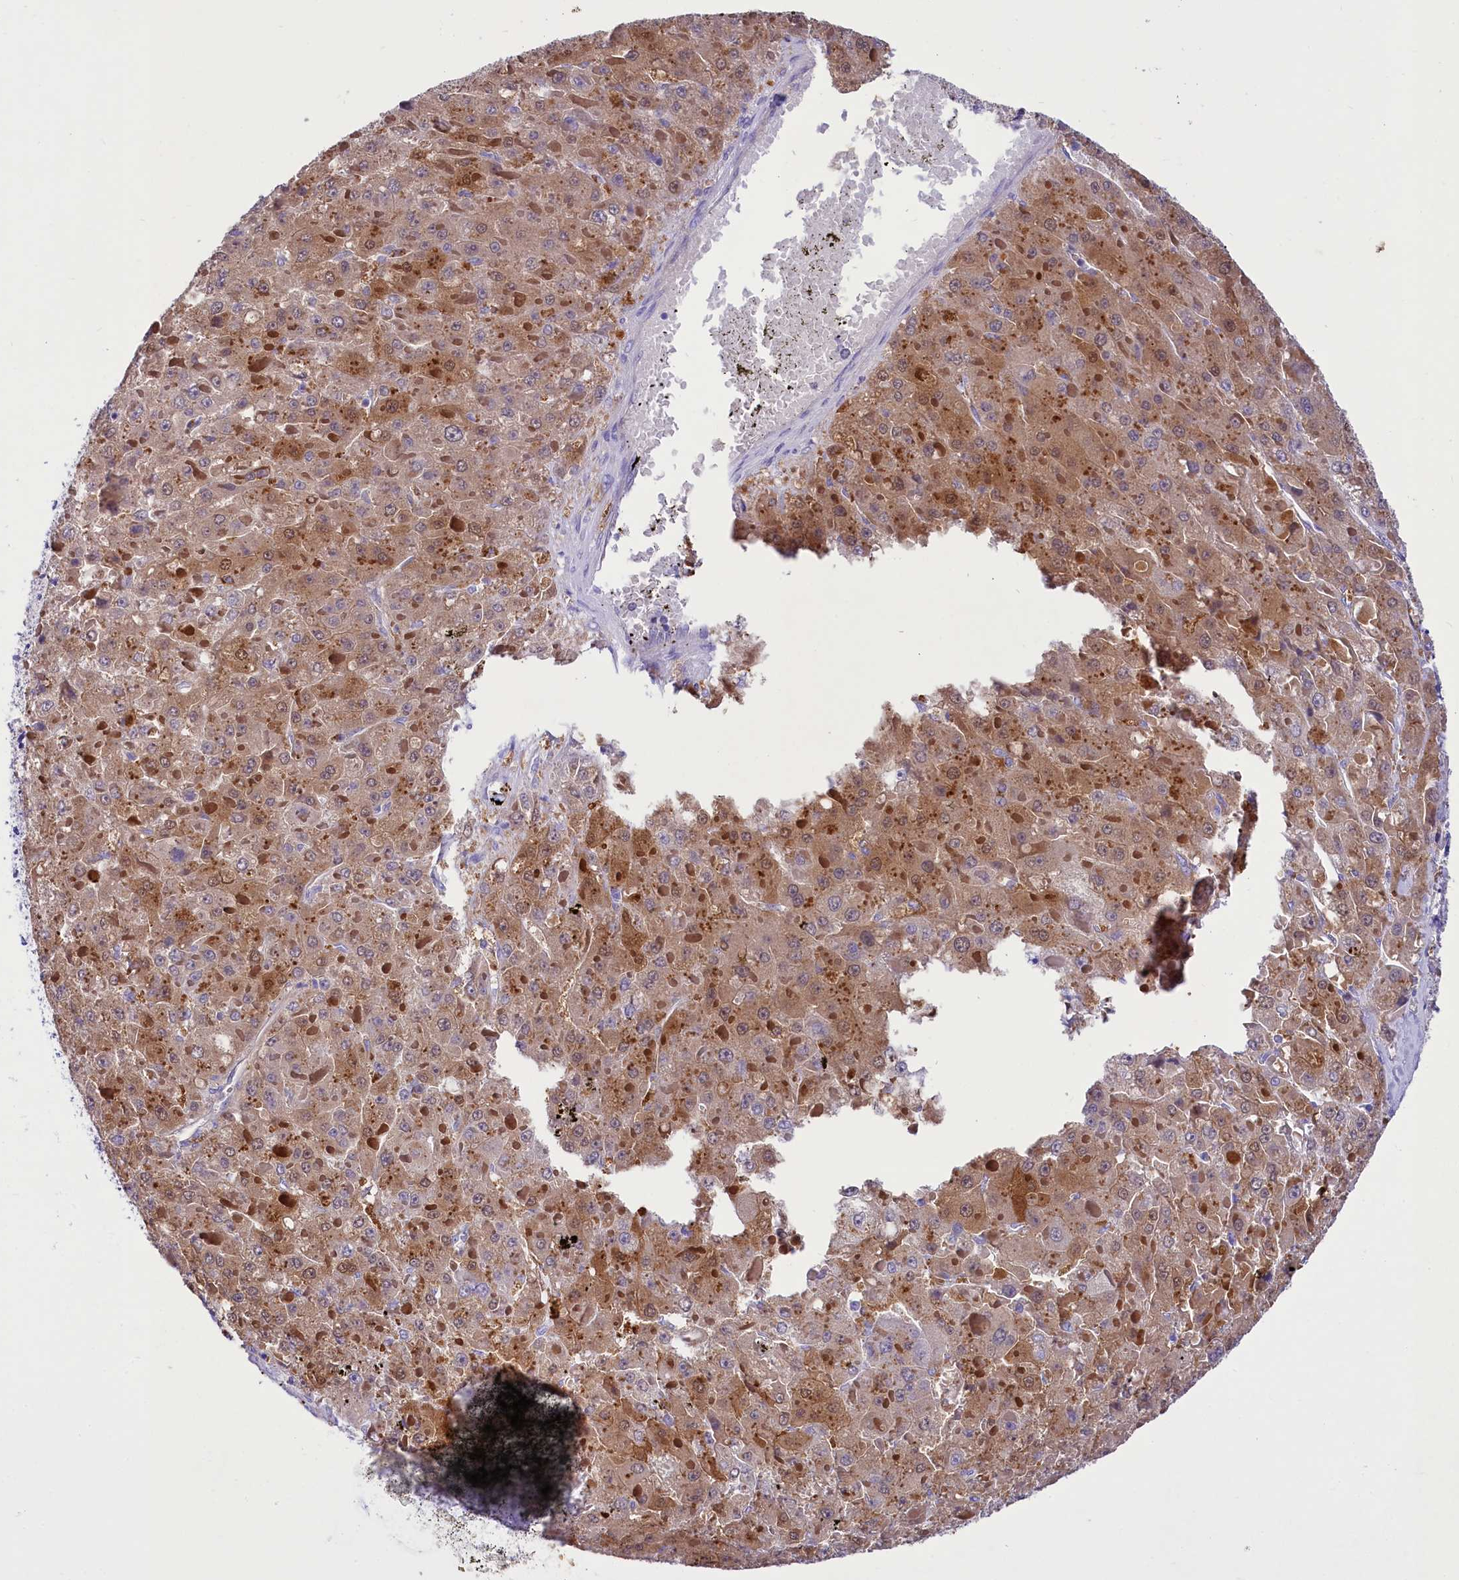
{"staining": {"intensity": "moderate", "quantity": "25%-75%", "location": "cytoplasmic/membranous"}, "tissue": "liver cancer", "cell_type": "Tumor cells", "image_type": "cancer", "snomed": [{"axis": "morphology", "description": "Carcinoma, Hepatocellular, NOS"}, {"axis": "topography", "description": "Liver"}], "caption": "IHC staining of hepatocellular carcinoma (liver), which exhibits medium levels of moderate cytoplasmic/membranous positivity in approximately 25%-75% of tumor cells indicating moderate cytoplasmic/membranous protein expression. The staining was performed using DAB (3,3'-diaminobenzidine) (brown) for protein detection and nuclei were counterstained in hematoxylin (blue).", "gene": "TTC36", "patient": {"sex": "female", "age": 73}}